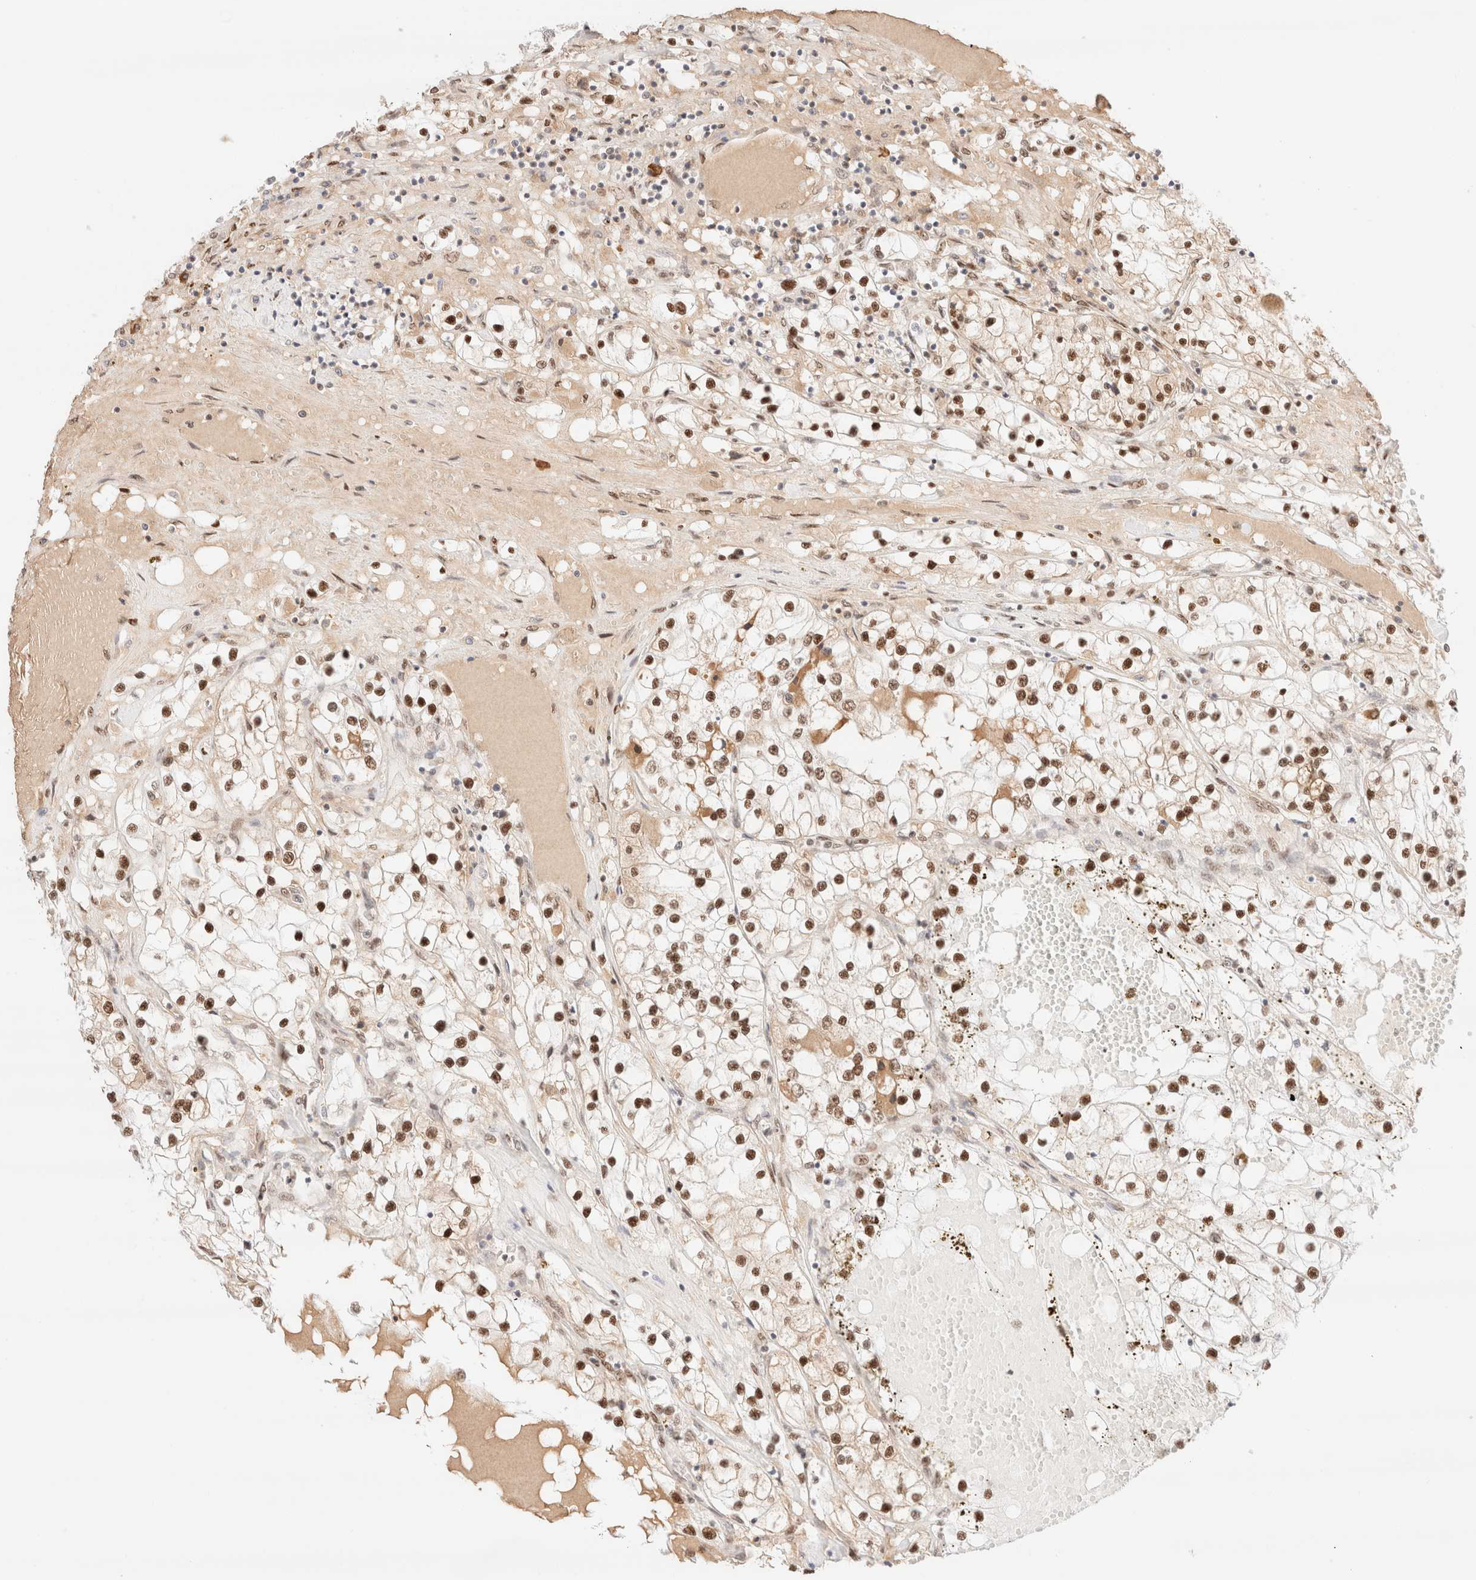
{"staining": {"intensity": "strong", "quantity": ">75%", "location": "nuclear"}, "tissue": "renal cancer", "cell_type": "Tumor cells", "image_type": "cancer", "snomed": [{"axis": "morphology", "description": "Adenocarcinoma, NOS"}, {"axis": "topography", "description": "Kidney"}], "caption": "Protein expression by immunohistochemistry (IHC) reveals strong nuclear positivity in approximately >75% of tumor cells in renal cancer. Using DAB (3,3'-diaminobenzidine) (brown) and hematoxylin (blue) stains, captured at high magnification using brightfield microscopy.", "gene": "CIC", "patient": {"sex": "male", "age": 68}}